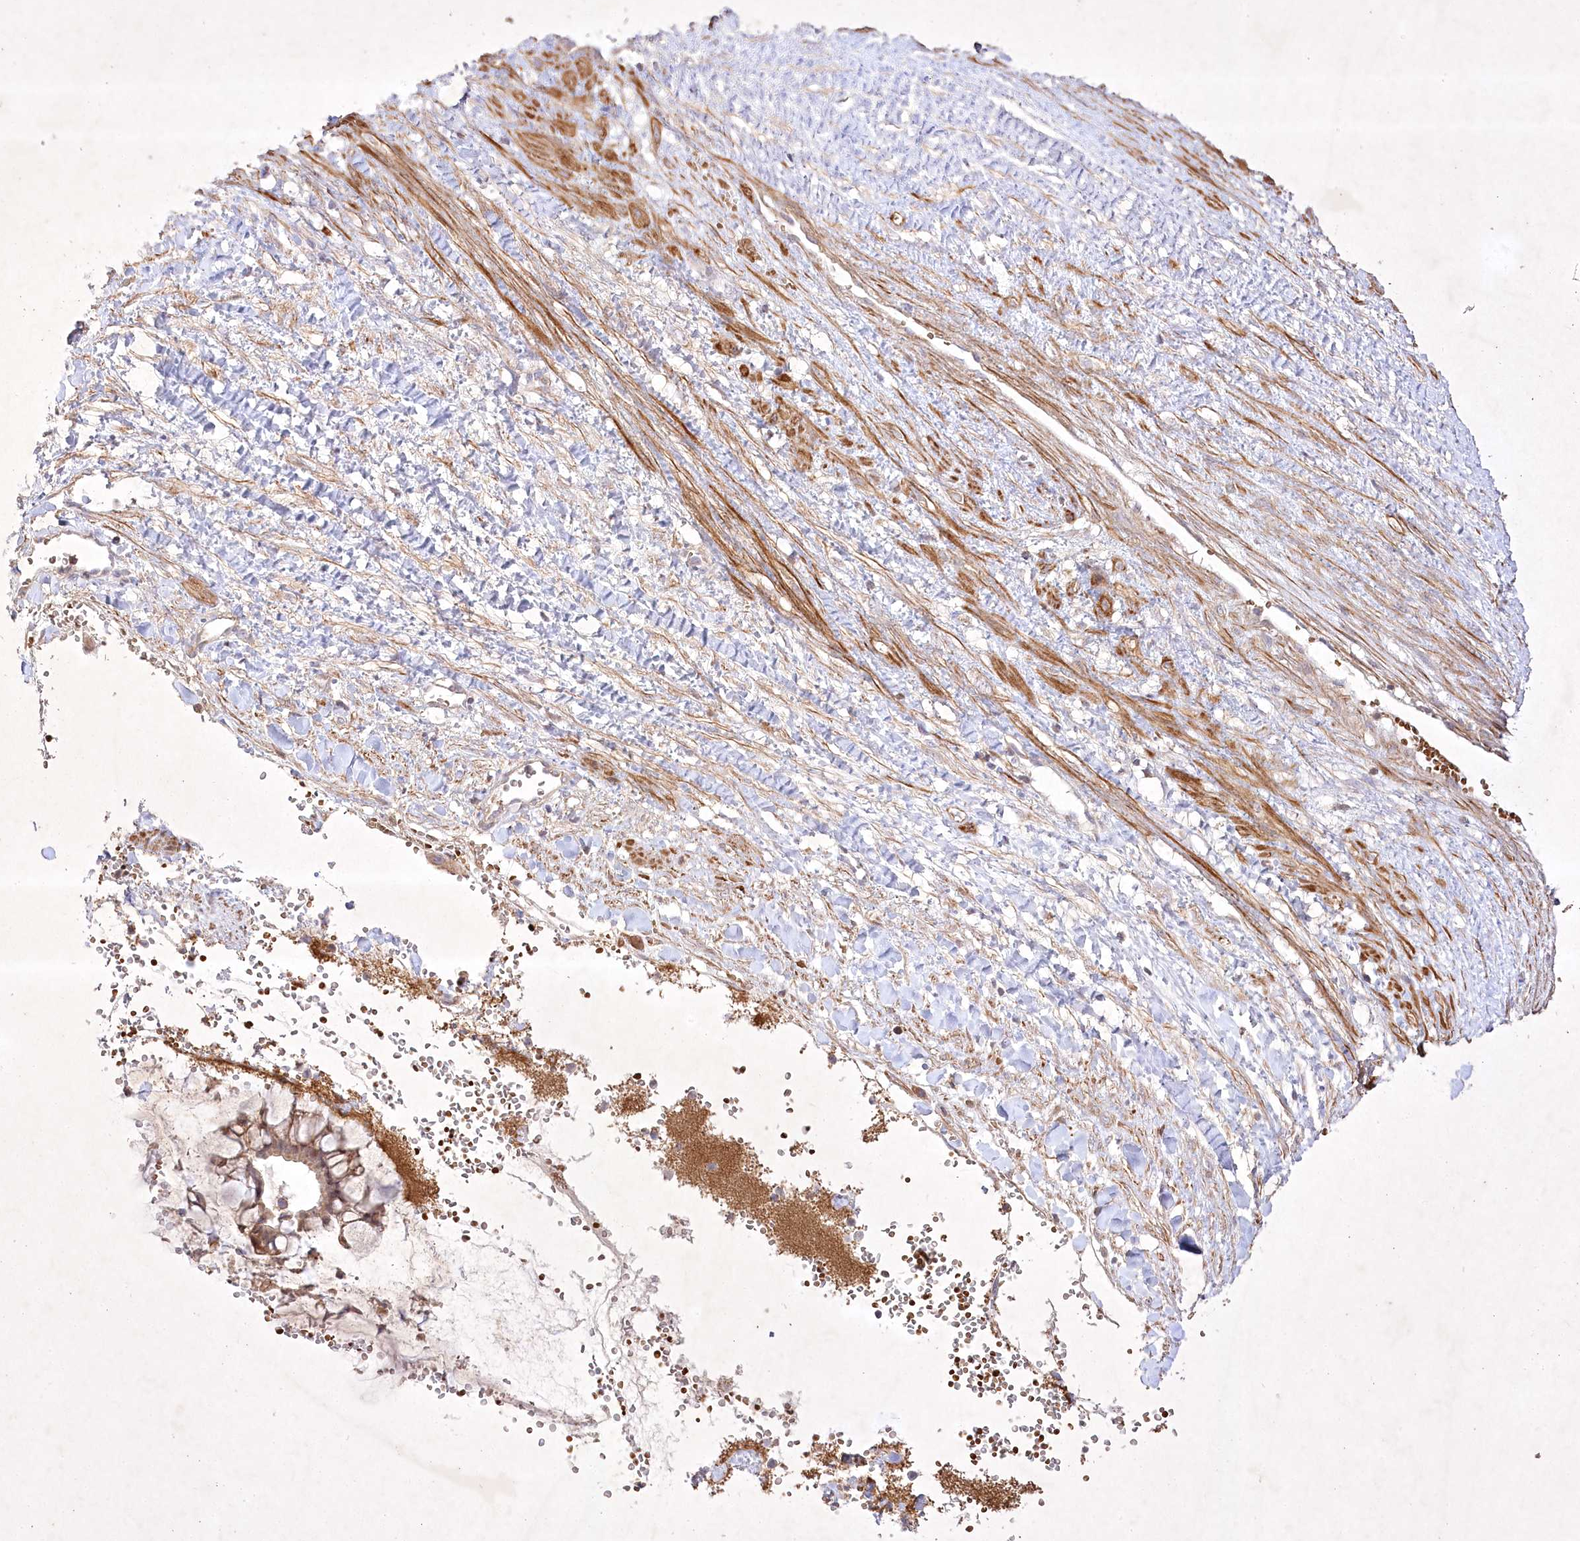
{"staining": {"intensity": "weak", "quantity": ">75%", "location": "cytoplasmic/membranous"}, "tissue": "ovarian cancer", "cell_type": "Tumor cells", "image_type": "cancer", "snomed": [{"axis": "morphology", "description": "Cystadenocarcinoma, mucinous, NOS"}, {"axis": "topography", "description": "Ovary"}], "caption": "DAB (3,3'-diaminobenzidine) immunohistochemical staining of ovarian mucinous cystadenocarcinoma reveals weak cytoplasmic/membranous protein positivity in about >75% of tumor cells.", "gene": "OPA1", "patient": {"sex": "female", "age": 73}}